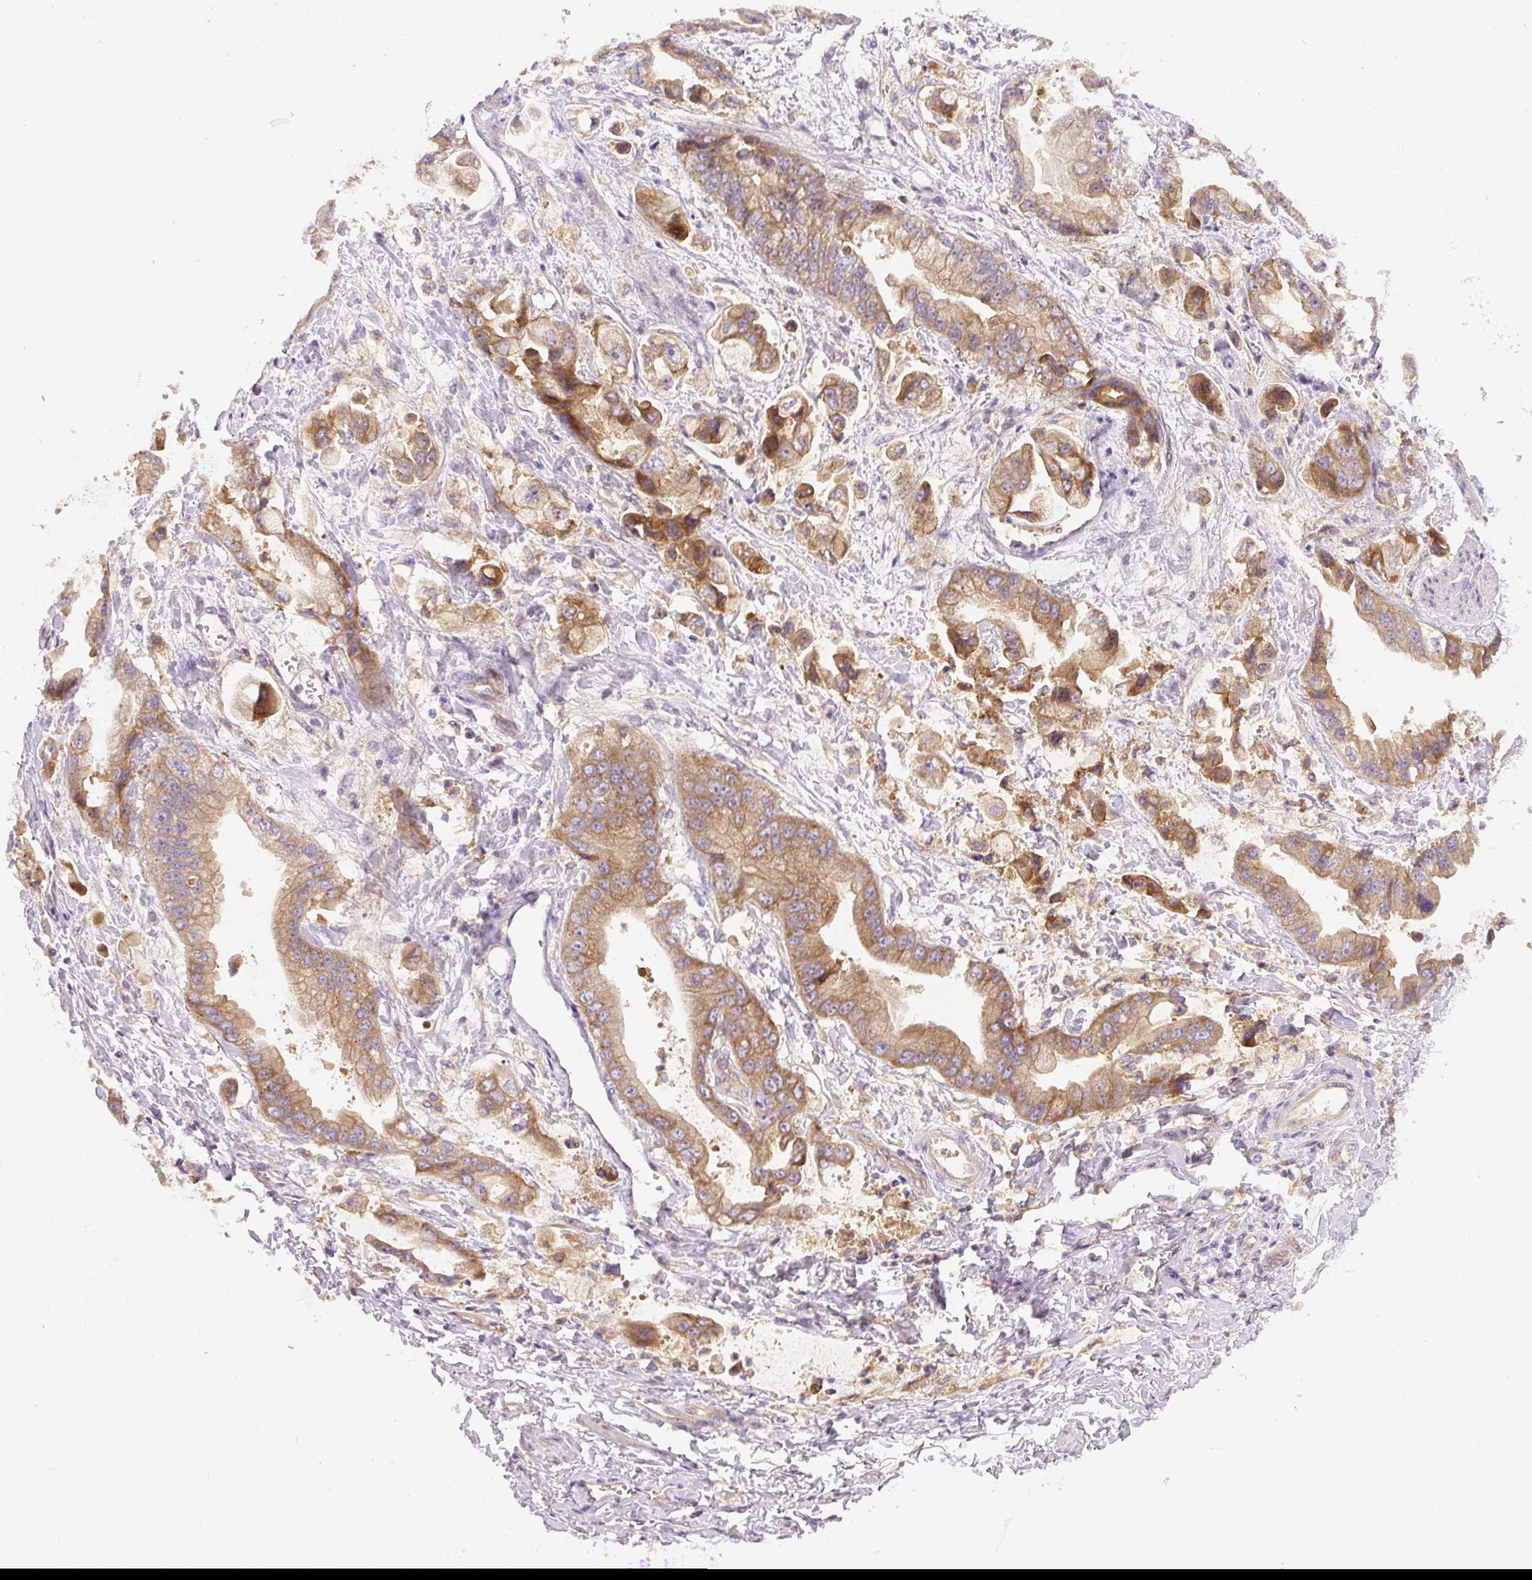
{"staining": {"intensity": "moderate", "quantity": ">75%", "location": "cytoplasmic/membranous"}, "tissue": "stomach cancer", "cell_type": "Tumor cells", "image_type": "cancer", "snomed": [{"axis": "morphology", "description": "Adenocarcinoma, NOS"}, {"axis": "topography", "description": "Stomach"}], "caption": "Tumor cells show medium levels of moderate cytoplasmic/membranous staining in about >75% of cells in human stomach cancer. (brown staining indicates protein expression, while blue staining denotes nuclei).", "gene": "DAPK1", "patient": {"sex": "male", "age": 62}}